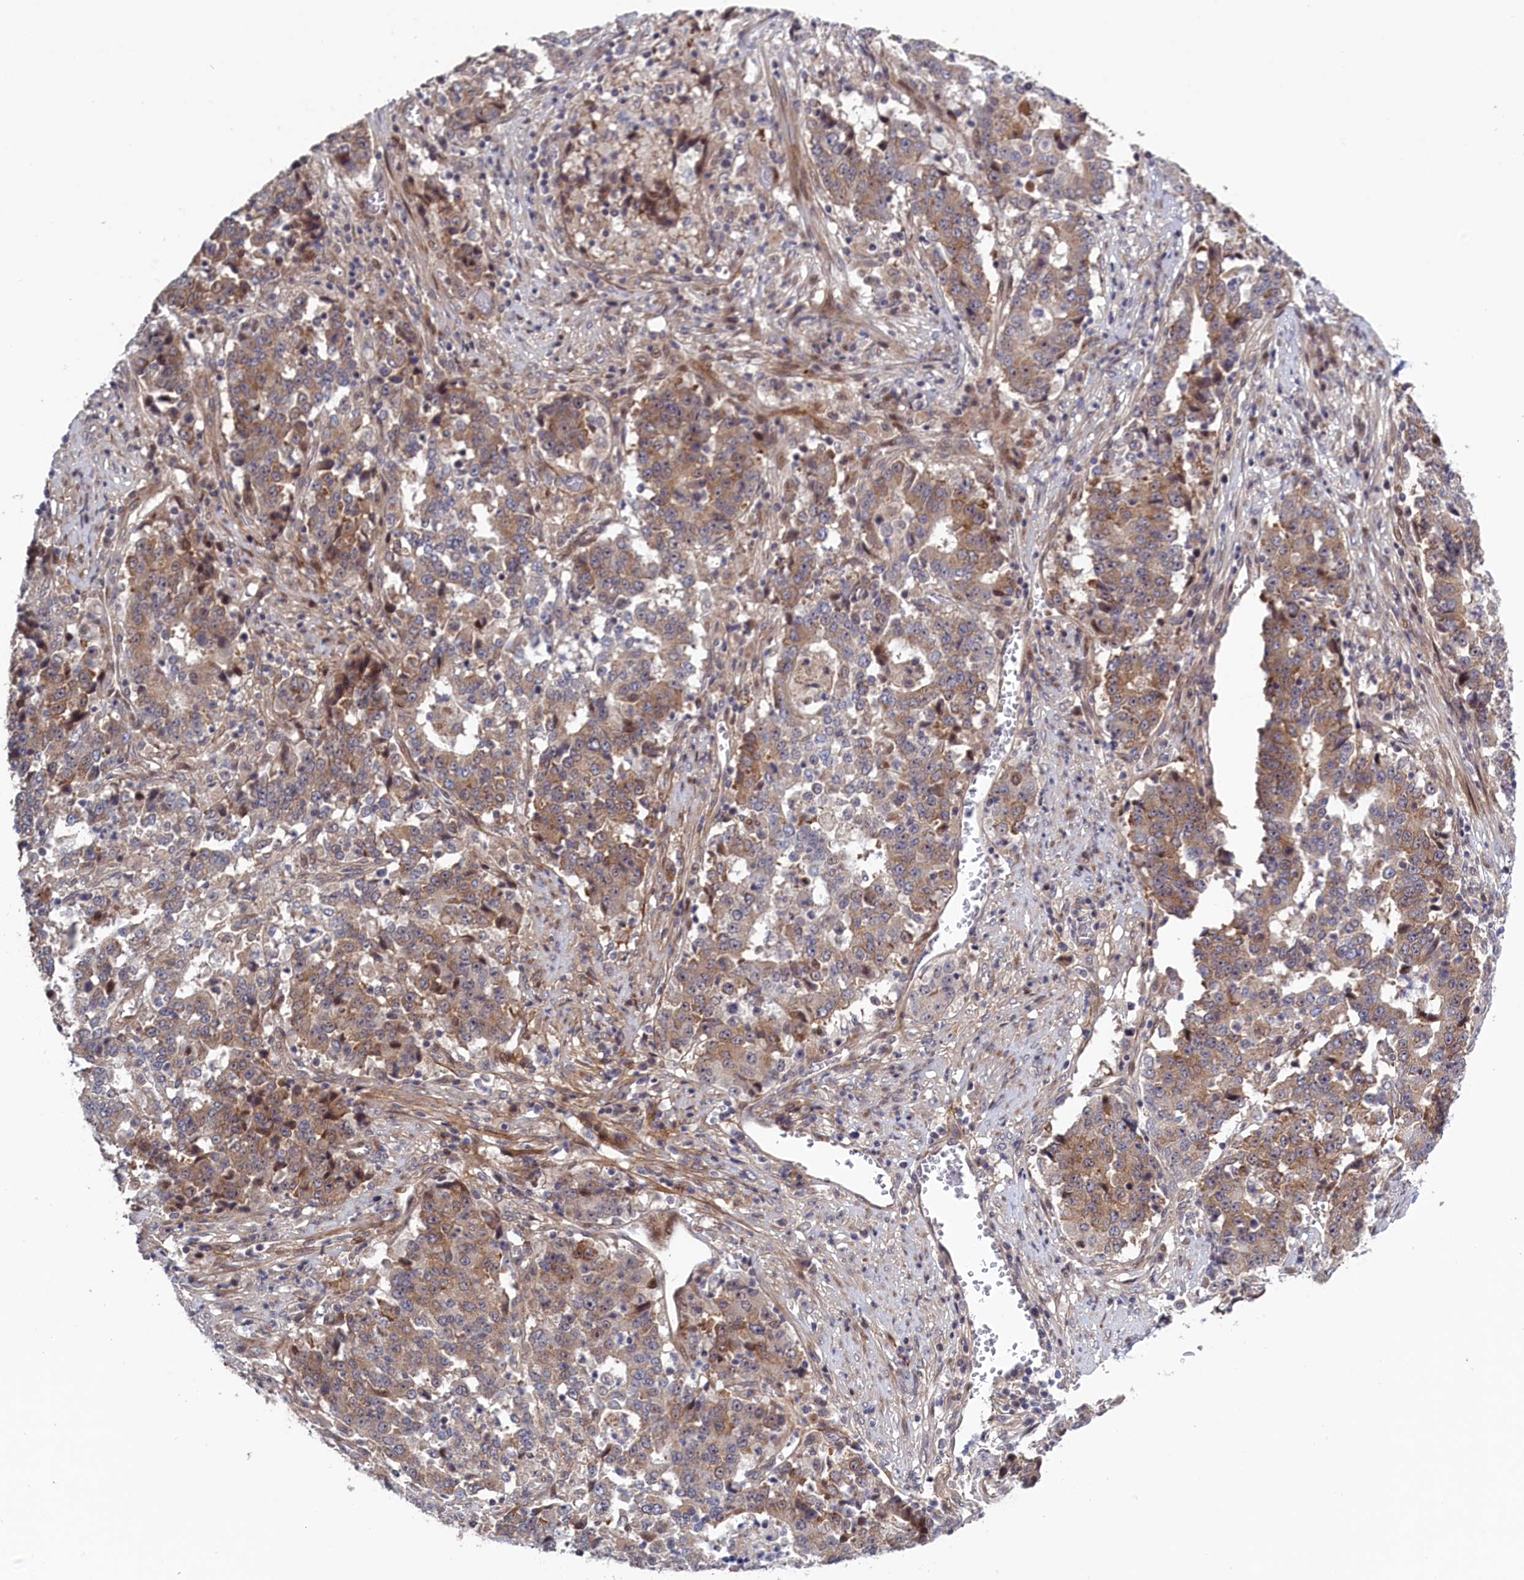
{"staining": {"intensity": "weak", "quantity": ">75%", "location": "cytoplasmic/membranous"}, "tissue": "stomach cancer", "cell_type": "Tumor cells", "image_type": "cancer", "snomed": [{"axis": "morphology", "description": "Adenocarcinoma, NOS"}, {"axis": "topography", "description": "Stomach"}], "caption": "About >75% of tumor cells in human stomach adenocarcinoma reveal weak cytoplasmic/membranous protein positivity as visualized by brown immunohistochemical staining.", "gene": "LSG1", "patient": {"sex": "male", "age": 59}}